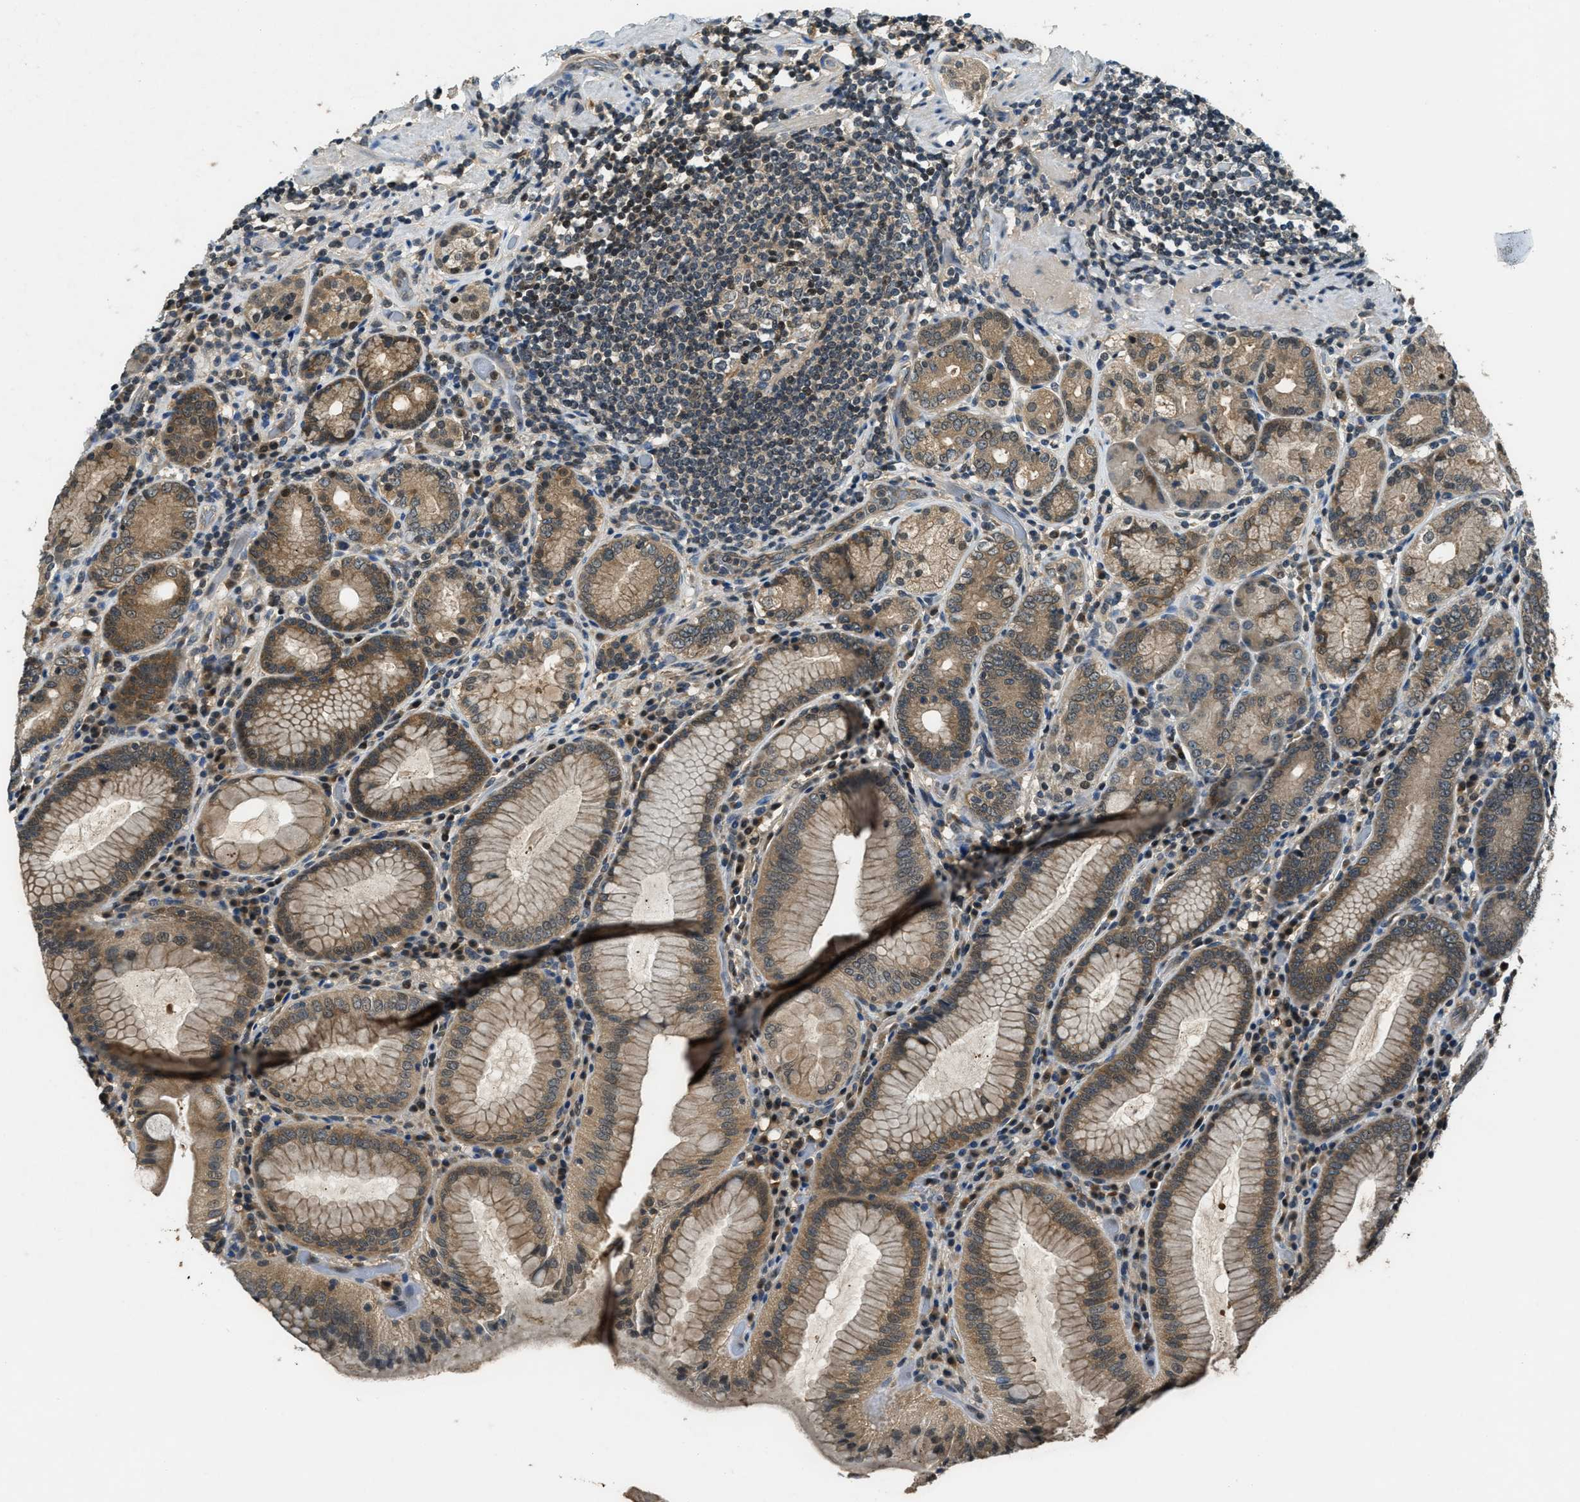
{"staining": {"intensity": "moderate", "quantity": ">75%", "location": "cytoplasmic/membranous"}, "tissue": "stomach", "cell_type": "Glandular cells", "image_type": "normal", "snomed": [{"axis": "morphology", "description": "Normal tissue, NOS"}, {"axis": "topography", "description": "Stomach, lower"}], "caption": "Human stomach stained for a protein (brown) reveals moderate cytoplasmic/membranous positive positivity in about >75% of glandular cells.", "gene": "DUSP6", "patient": {"sex": "female", "age": 76}}